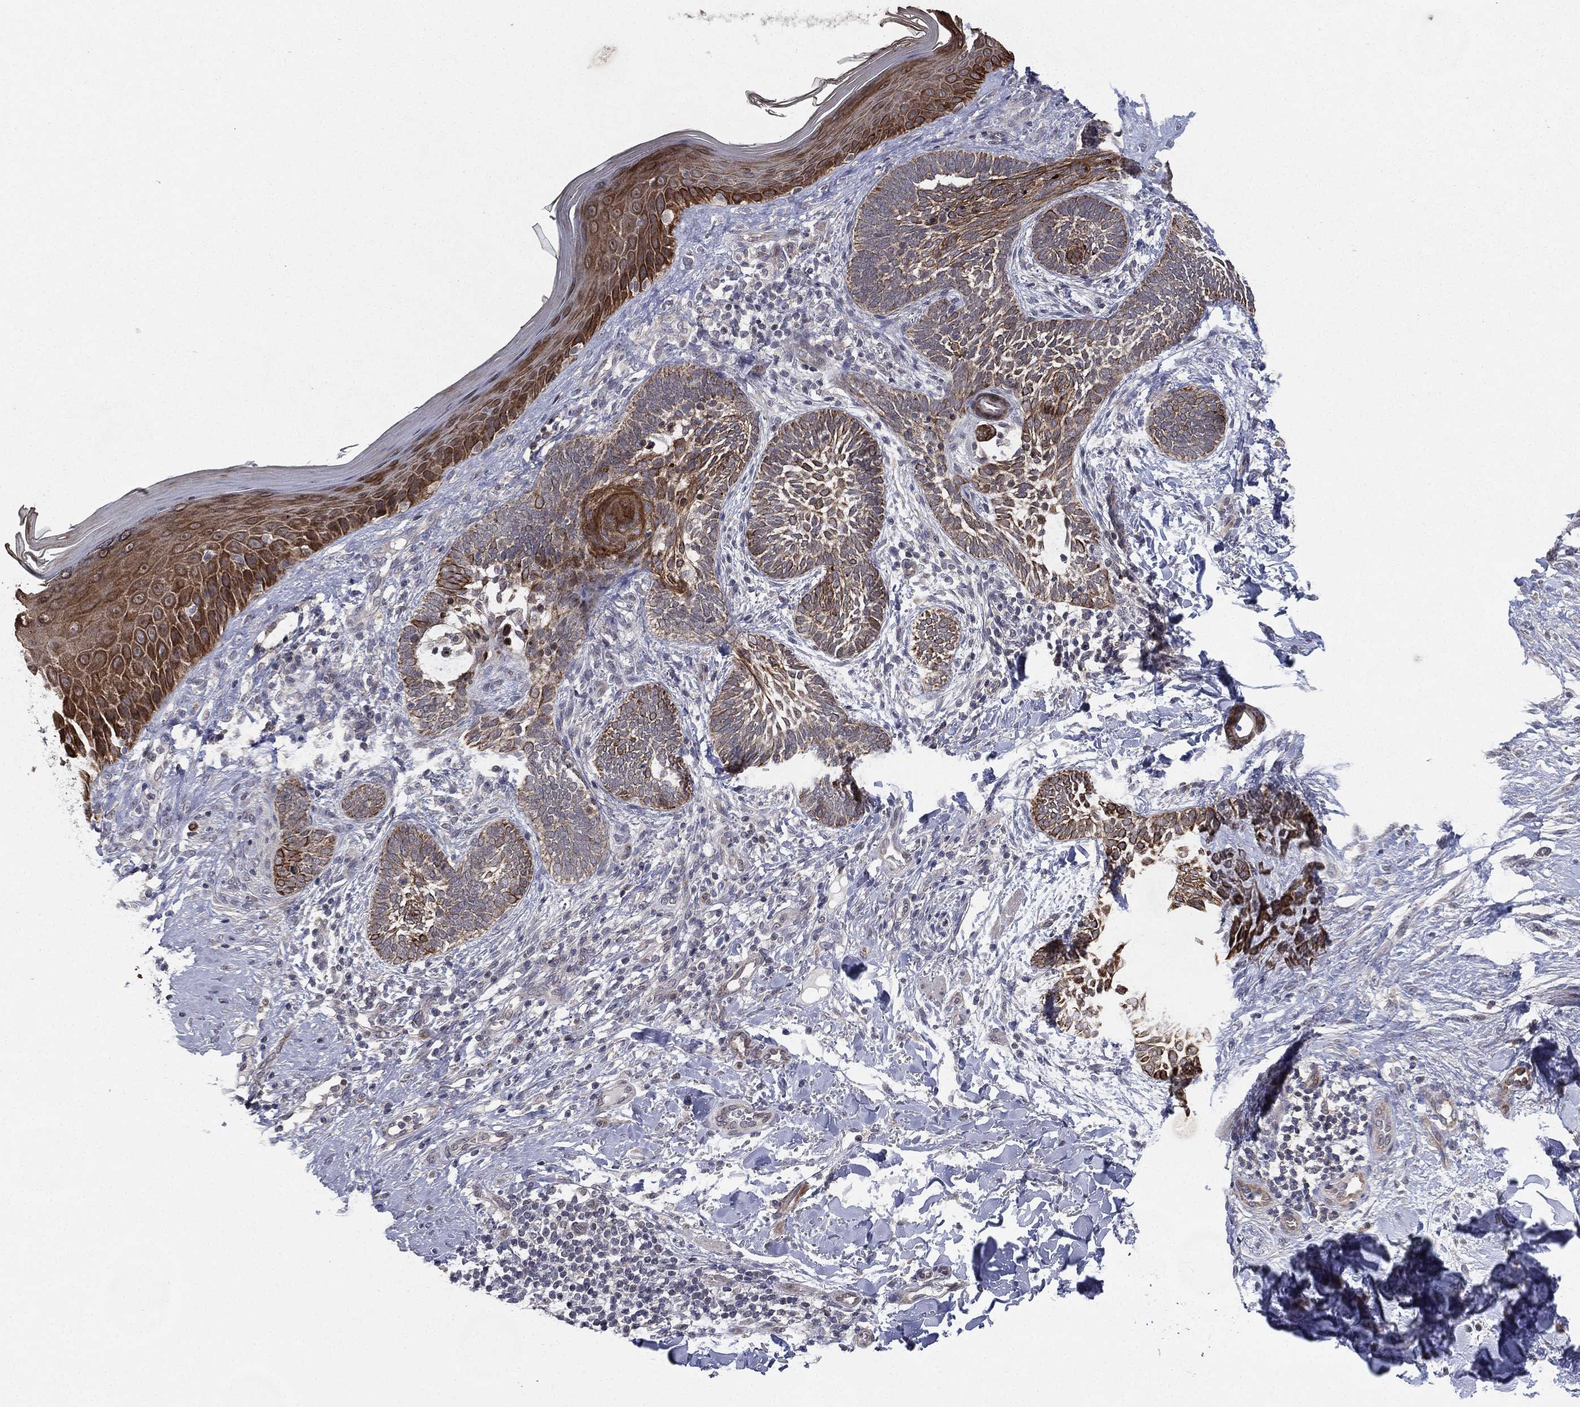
{"staining": {"intensity": "moderate", "quantity": "25%-75%", "location": "cytoplasmic/membranous"}, "tissue": "skin cancer", "cell_type": "Tumor cells", "image_type": "cancer", "snomed": [{"axis": "morphology", "description": "Normal tissue, NOS"}, {"axis": "morphology", "description": "Basal cell carcinoma"}, {"axis": "topography", "description": "Skin"}], "caption": "Protein analysis of skin basal cell carcinoma tissue demonstrates moderate cytoplasmic/membranous expression in approximately 25%-75% of tumor cells.", "gene": "KAT14", "patient": {"sex": "male", "age": 46}}